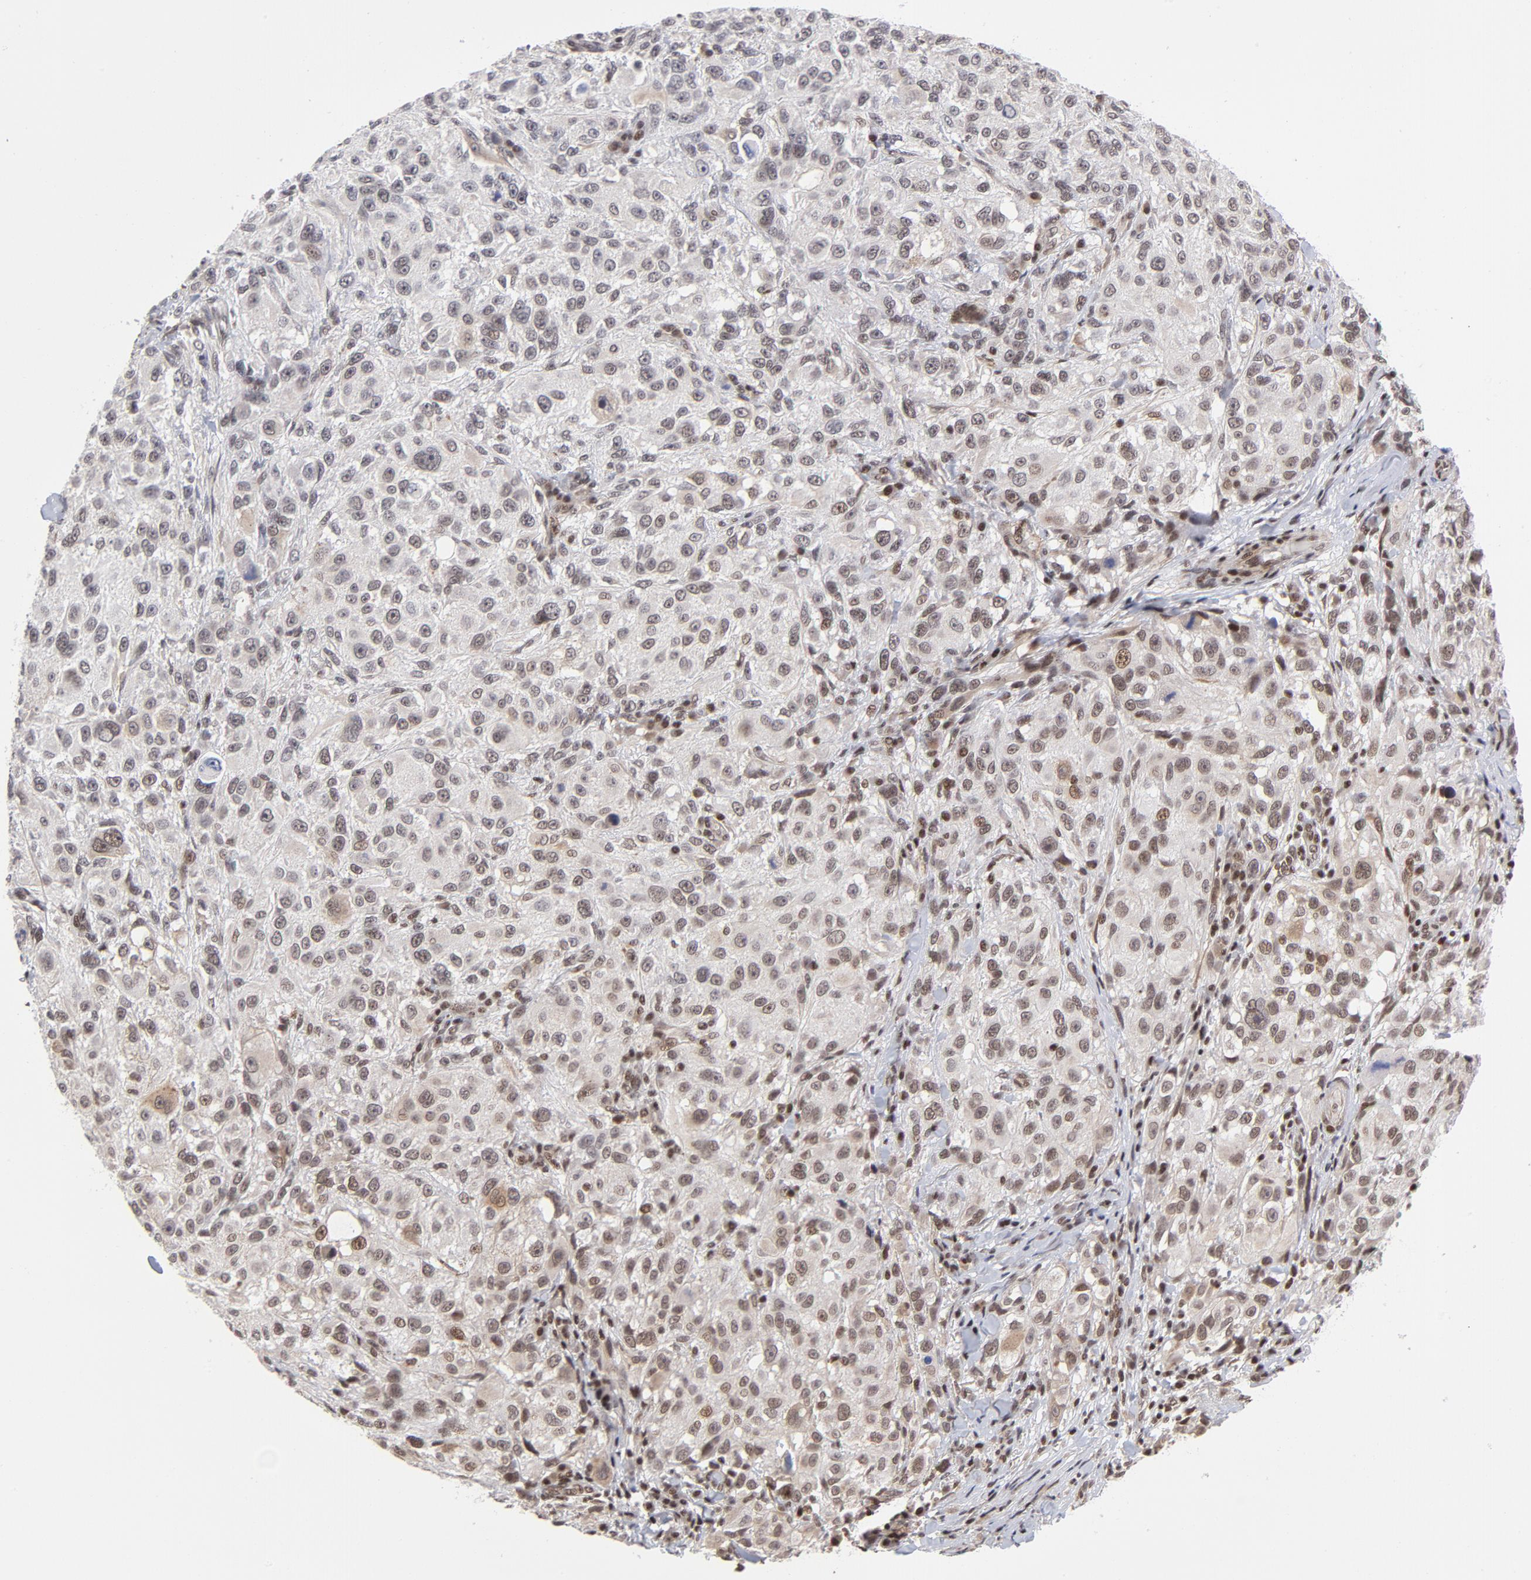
{"staining": {"intensity": "moderate", "quantity": ">75%", "location": "nuclear"}, "tissue": "melanoma", "cell_type": "Tumor cells", "image_type": "cancer", "snomed": [{"axis": "morphology", "description": "Necrosis, NOS"}, {"axis": "morphology", "description": "Malignant melanoma, NOS"}, {"axis": "topography", "description": "Skin"}], "caption": "IHC image of neoplastic tissue: melanoma stained using immunohistochemistry shows medium levels of moderate protein expression localized specifically in the nuclear of tumor cells, appearing as a nuclear brown color.", "gene": "CTCF", "patient": {"sex": "female", "age": 87}}